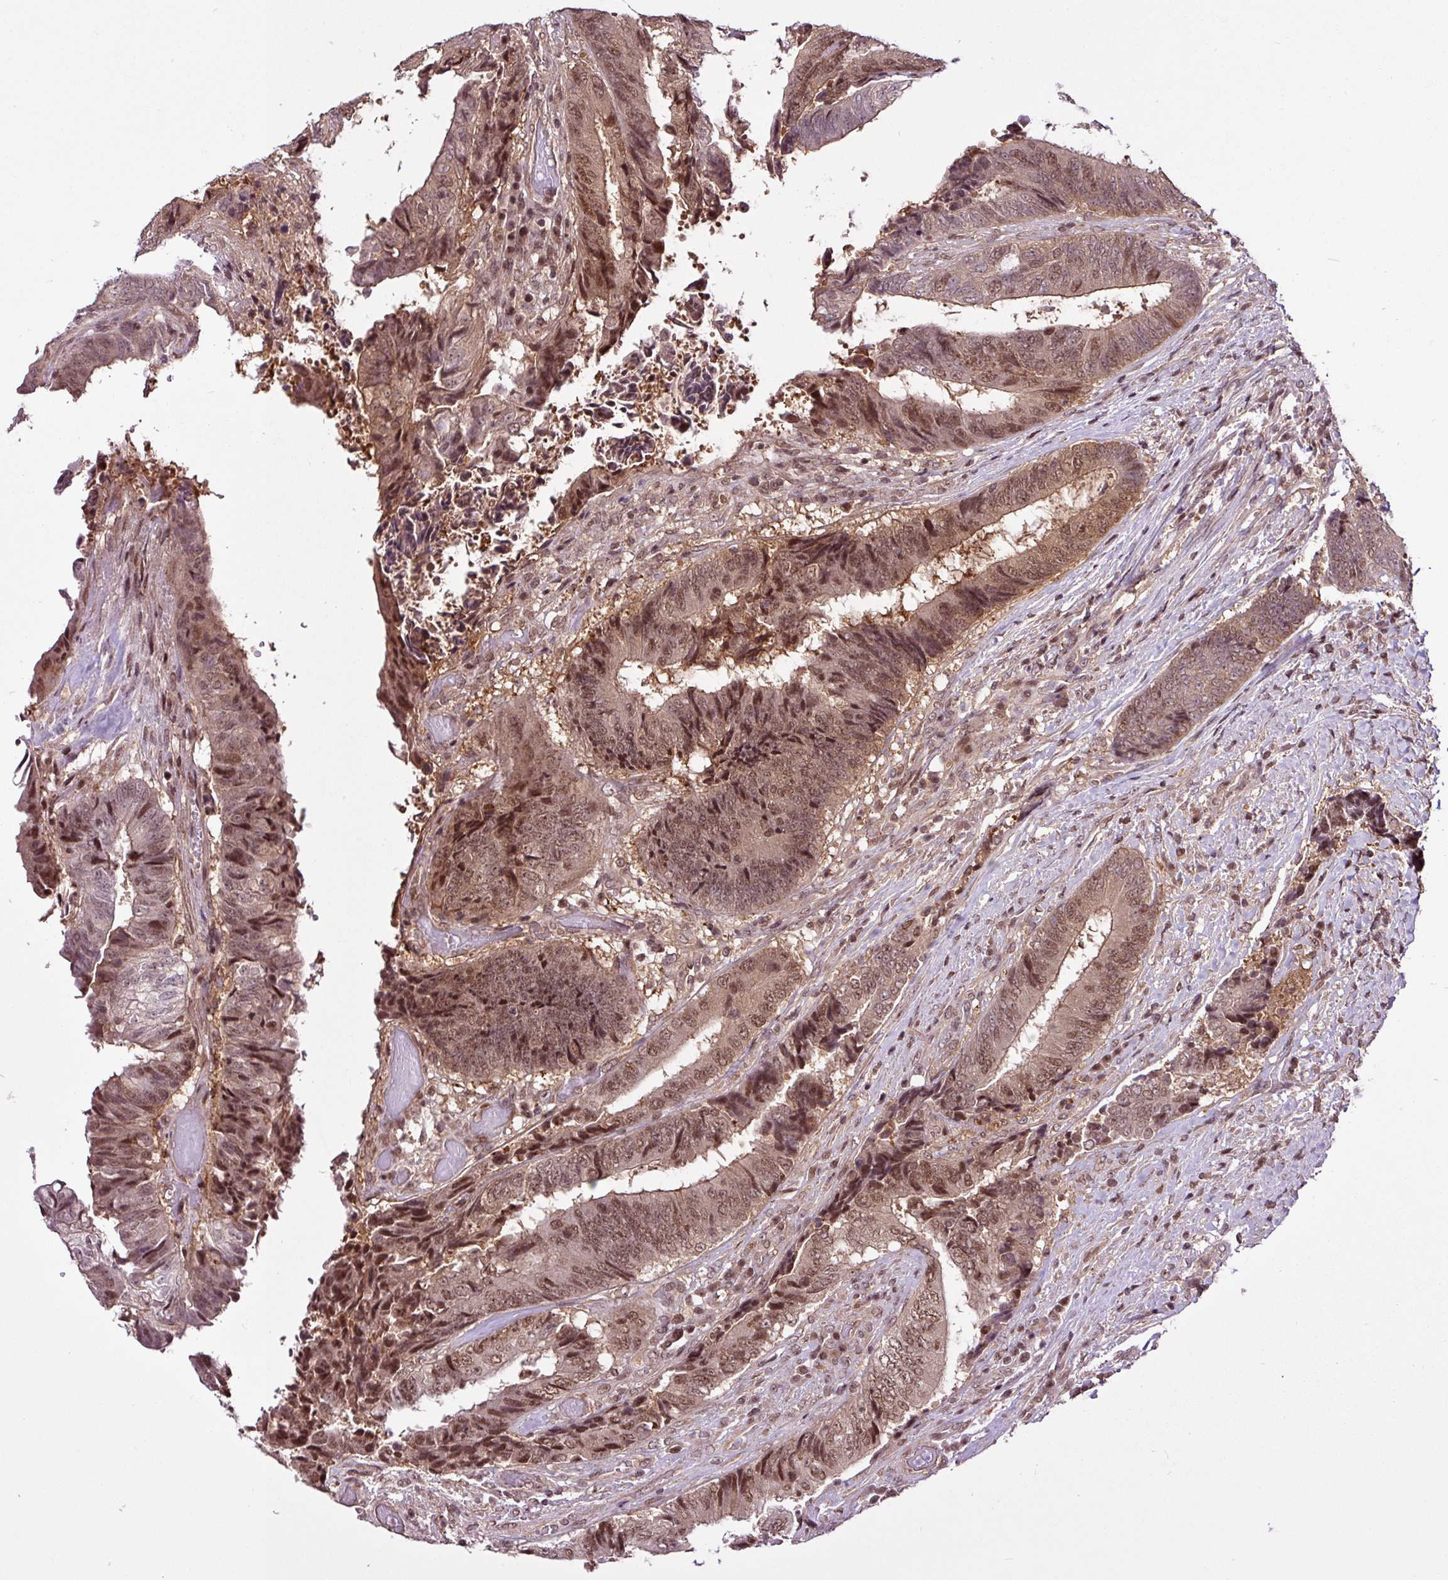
{"staining": {"intensity": "moderate", "quantity": ">75%", "location": "cytoplasmic/membranous,nuclear"}, "tissue": "colorectal cancer", "cell_type": "Tumor cells", "image_type": "cancer", "snomed": [{"axis": "morphology", "description": "Adenocarcinoma, NOS"}, {"axis": "topography", "description": "Rectum"}], "caption": "This micrograph reveals immunohistochemistry staining of colorectal cancer (adenocarcinoma), with medium moderate cytoplasmic/membranous and nuclear expression in about >75% of tumor cells.", "gene": "ITPKC", "patient": {"sex": "male", "age": 72}}